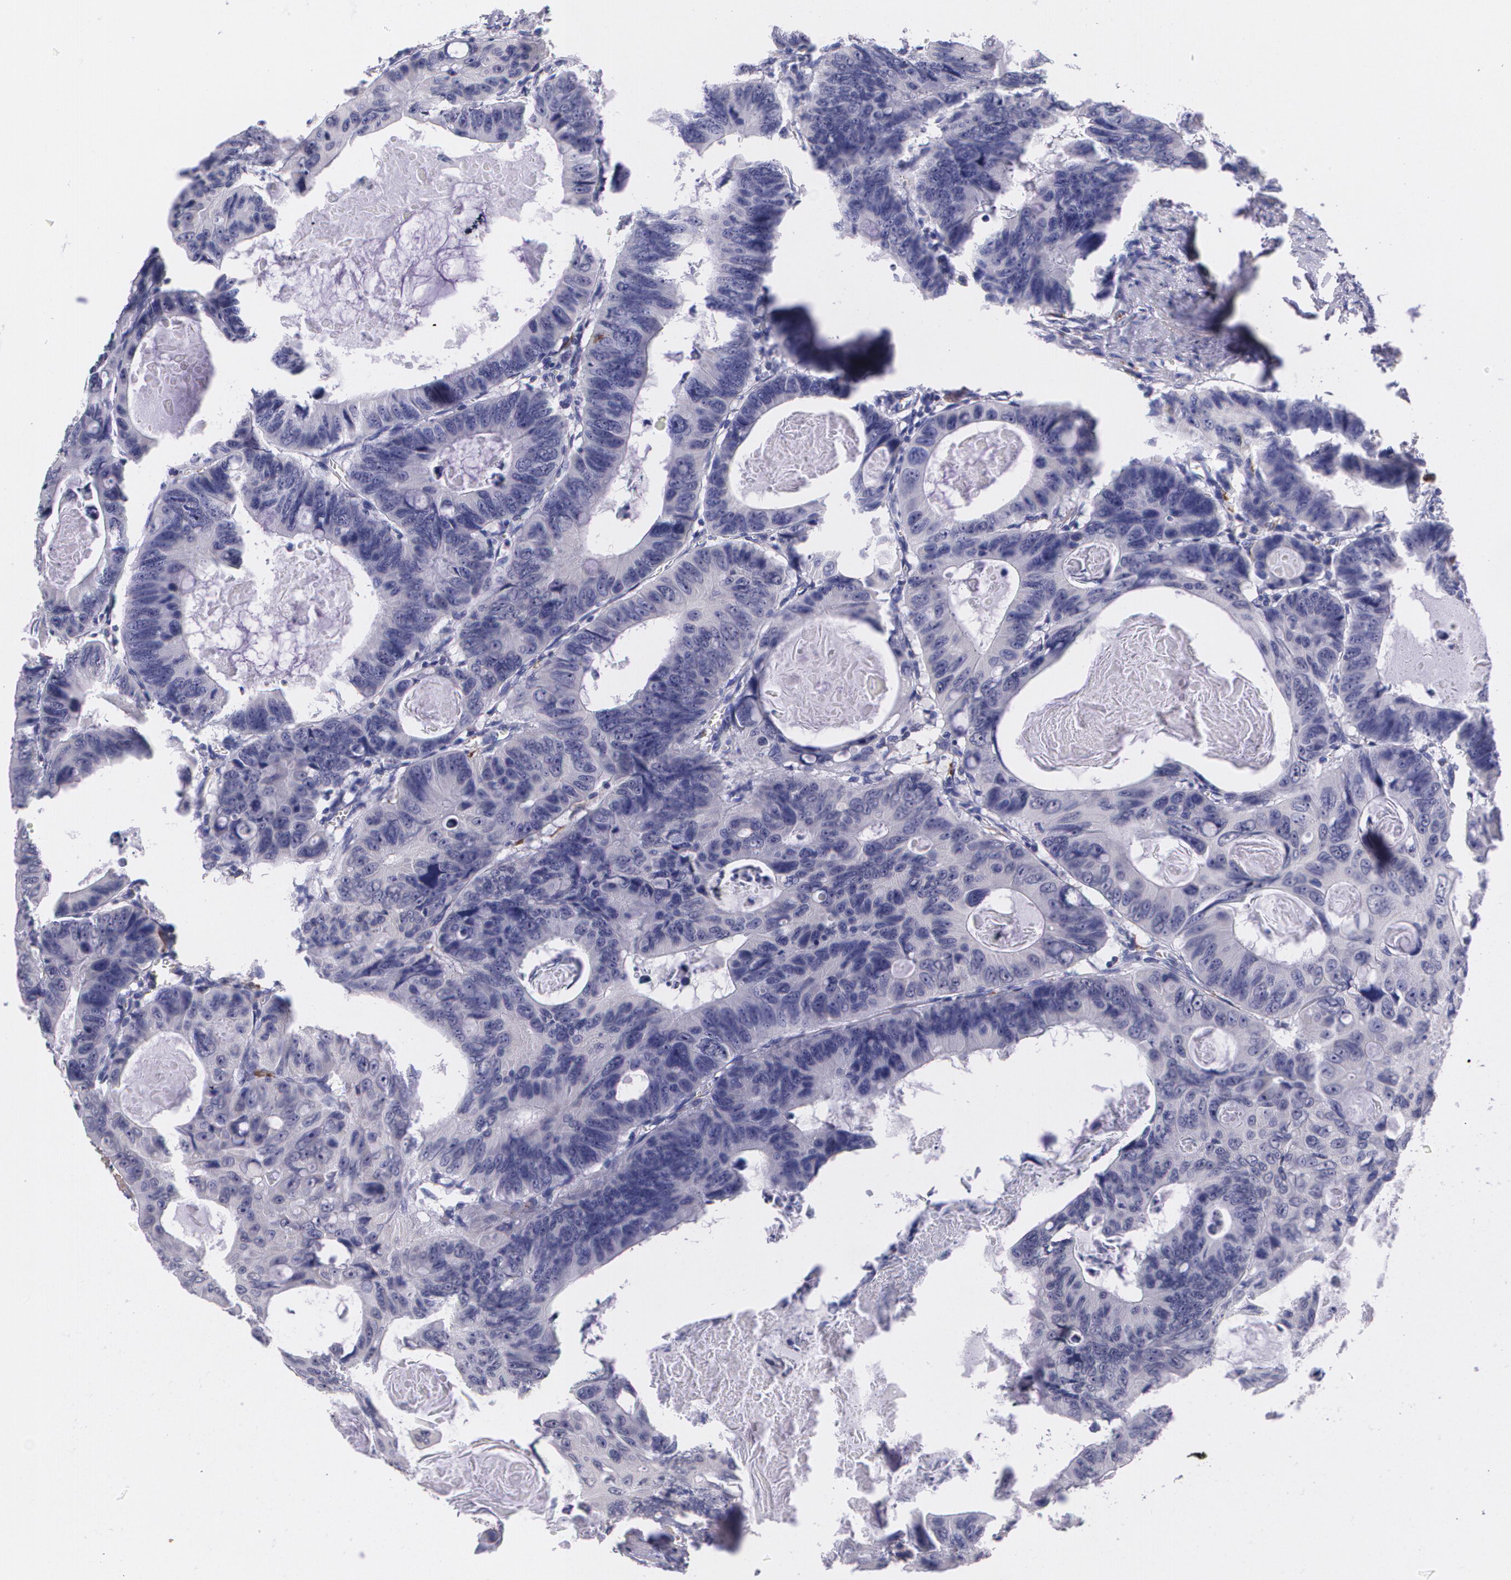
{"staining": {"intensity": "negative", "quantity": "none", "location": "none"}, "tissue": "colorectal cancer", "cell_type": "Tumor cells", "image_type": "cancer", "snomed": [{"axis": "morphology", "description": "Adenocarcinoma, NOS"}, {"axis": "topography", "description": "Colon"}], "caption": "An IHC image of colorectal cancer (adenocarcinoma) is shown. There is no staining in tumor cells of colorectal cancer (adenocarcinoma).", "gene": "RTN1", "patient": {"sex": "female", "age": 55}}